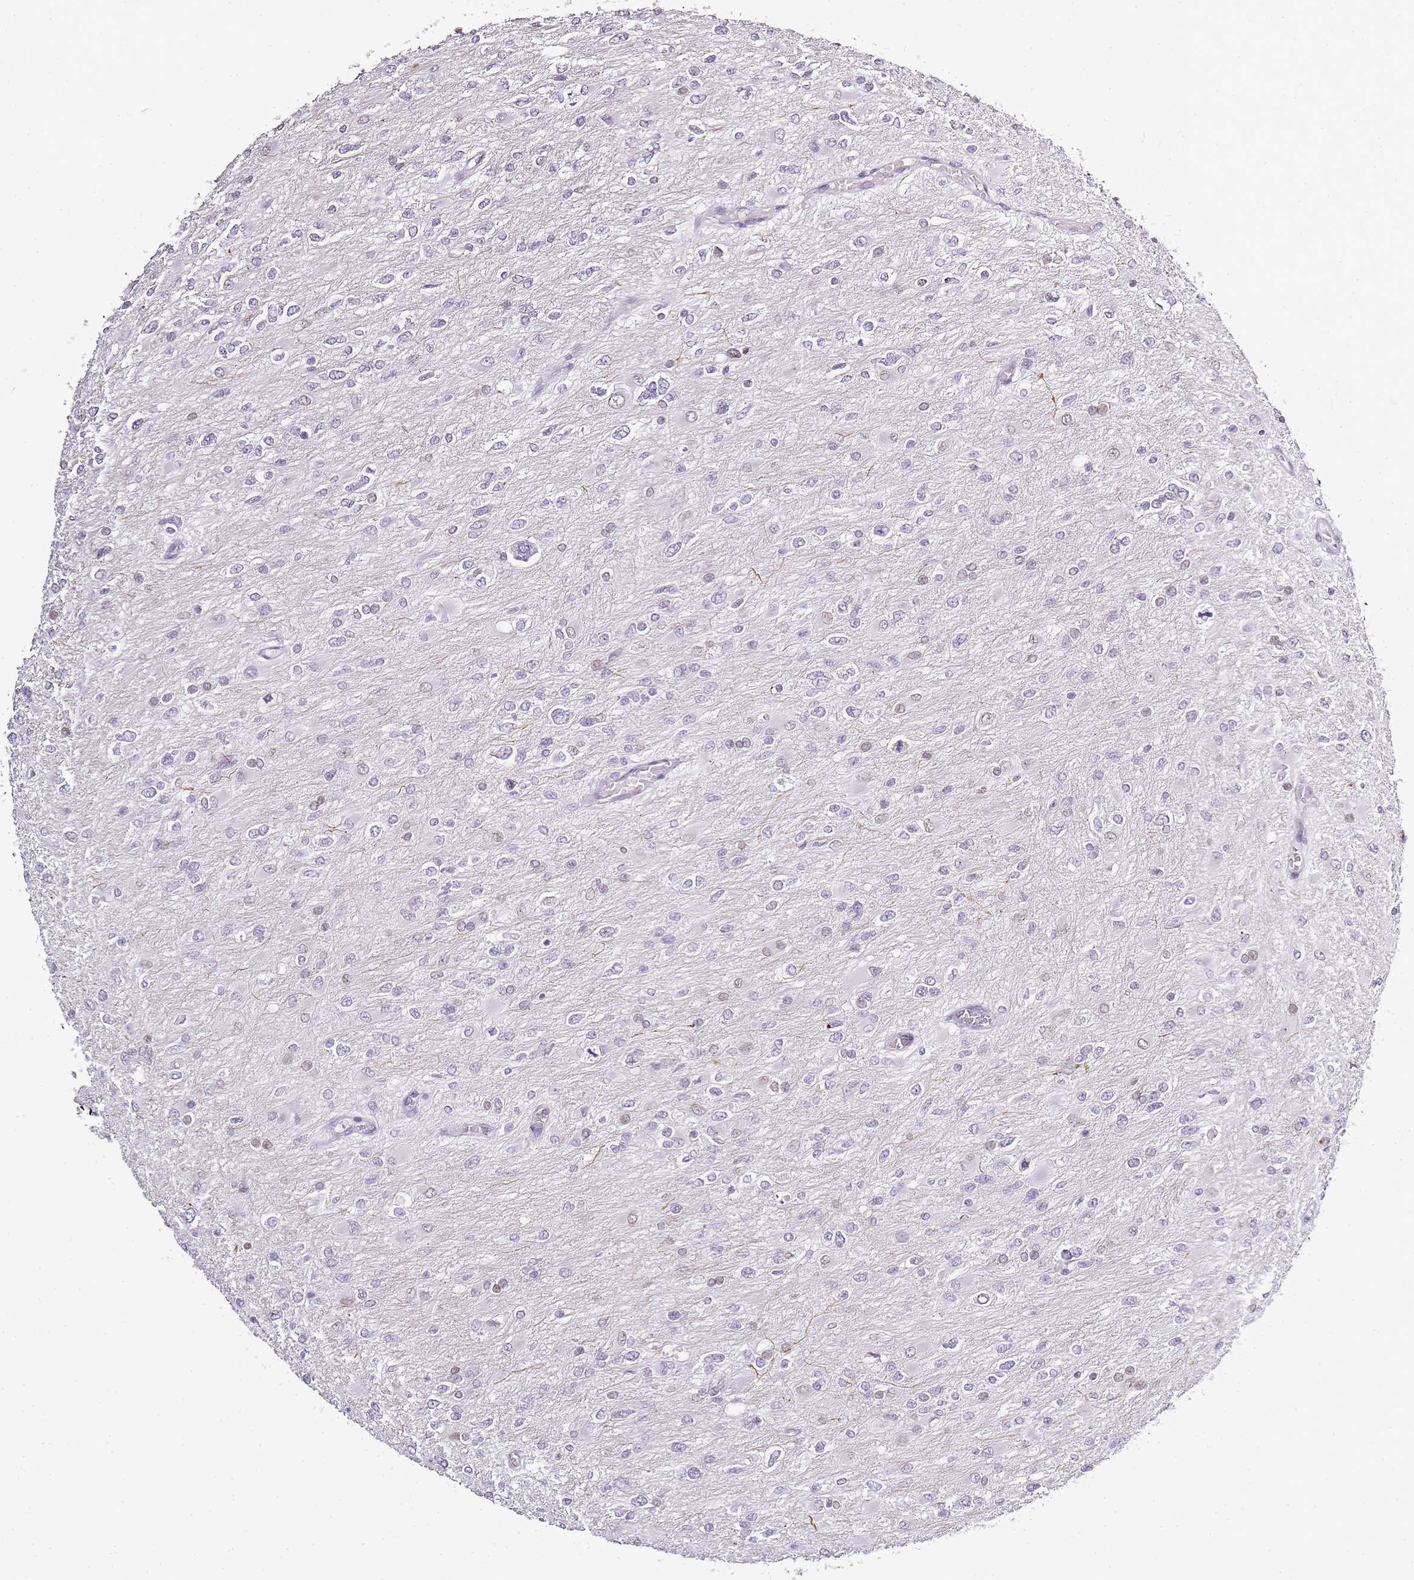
{"staining": {"intensity": "negative", "quantity": "none", "location": "none"}, "tissue": "glioma", "cell_type": "Tumor cells", "image_type": "cancer", "snomed": [{"axis": "morphology", "description": "Glioma, malignant, High grade"}, {"axis": "topography", "description": "Cerebral cortex"}], "caption": "Immunohistochemistry (IHC) image of human glioma stained for a protein (brown), which shows no expression in tumor cells.", "gene": "JAKMIP1", "patient": {"sex": "female", "age": 36}}